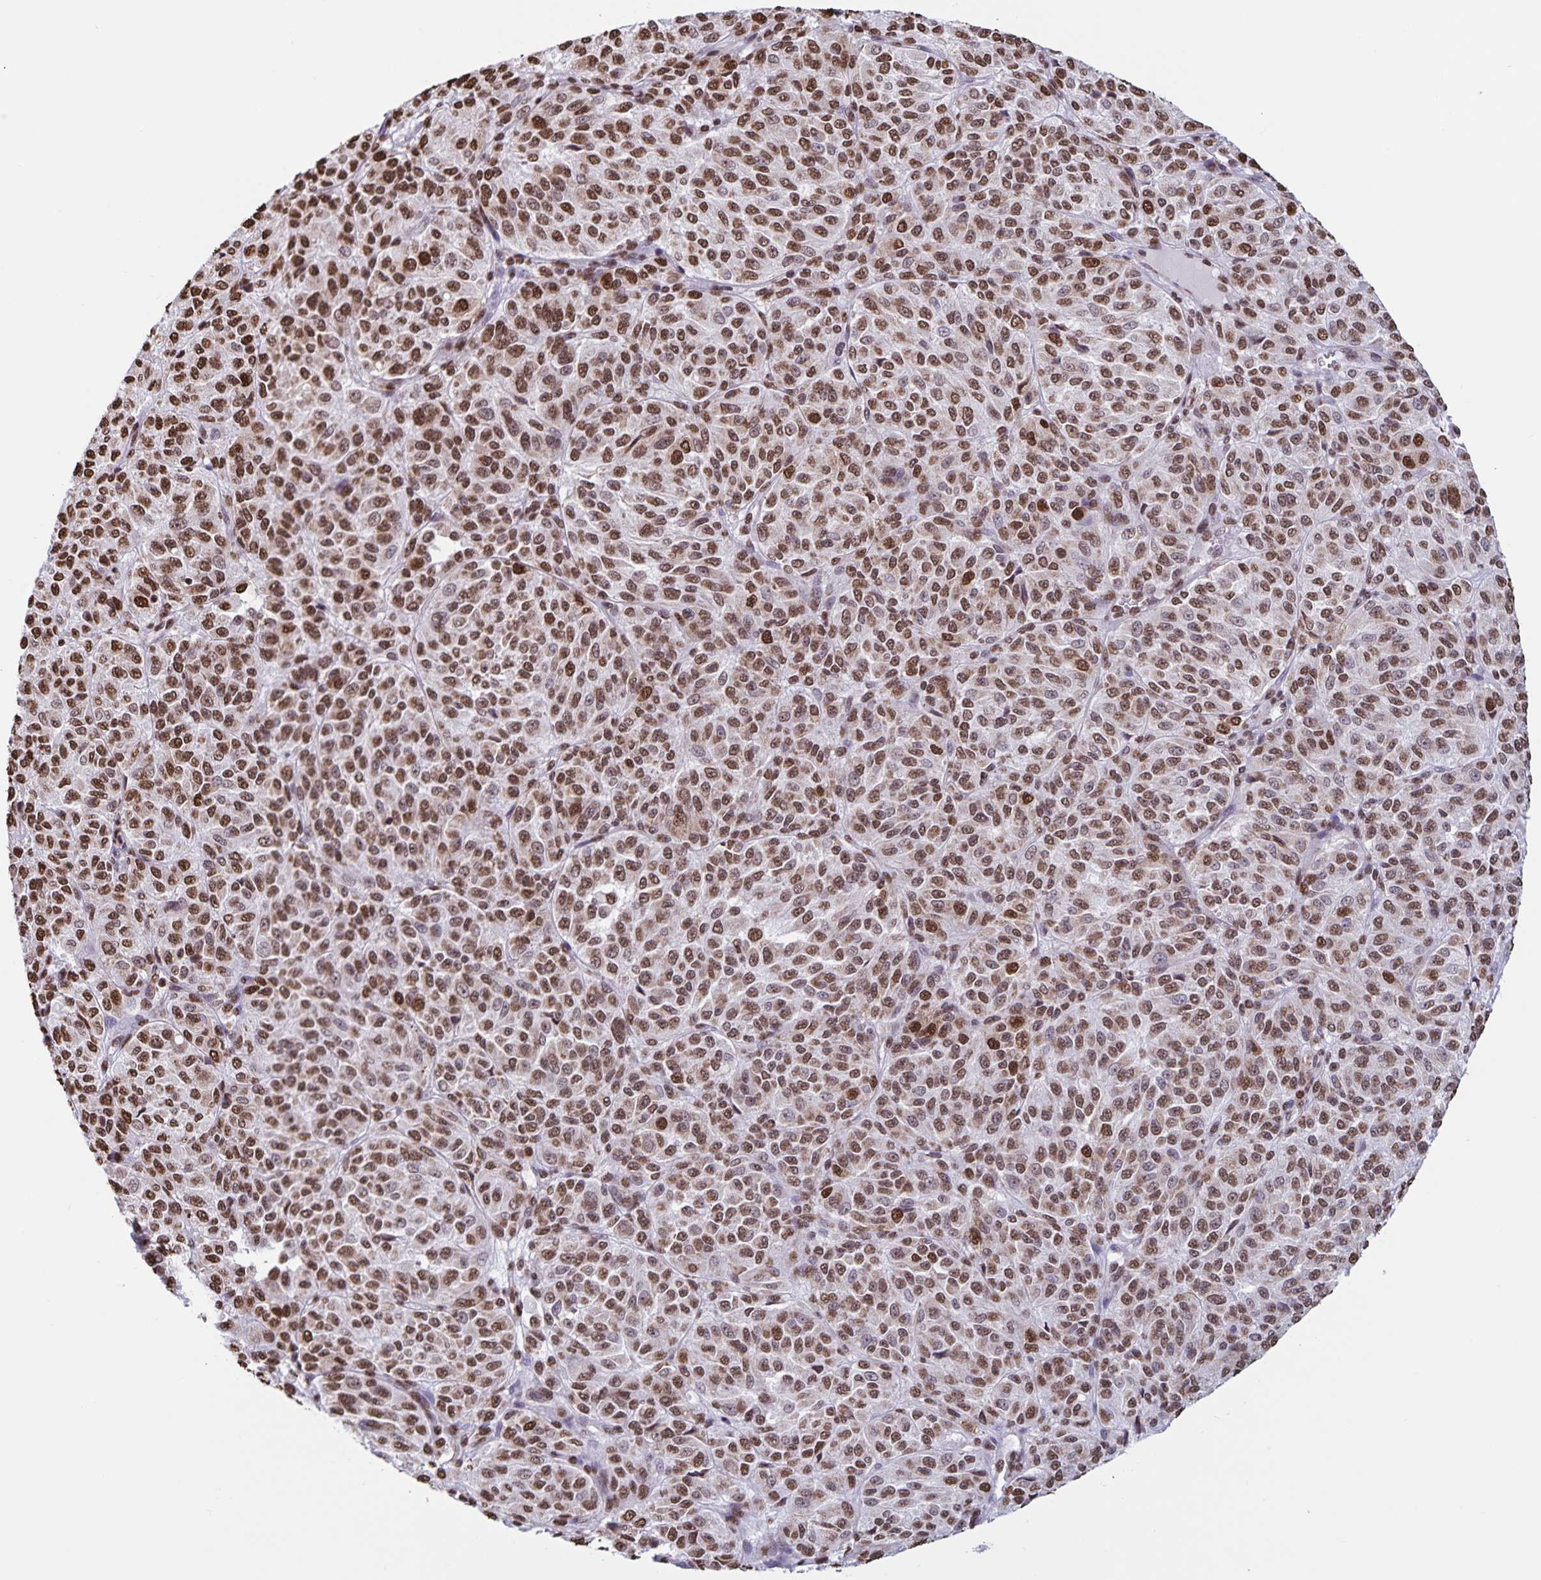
{"staining": {"intensity": "moderate", "quantity": ">75%", "location": "nuclear"}, "tissue": "melanoma", "cell_type": "Tumor cells", "image_type": "cancer", "snomed": [{"axis": "morphology", "description": "Malignant melanoma, Metastatic site"}, {"axis": "topography", "description": "Brain"}], "caption": "Moderate nuclear expression for a protein is appreciated in approximately >75% of tumor cells of malignant melanoma (metastatic site) using IHC.", "gene": "DUT", "patient": {"sex": "female", "age": 56}}